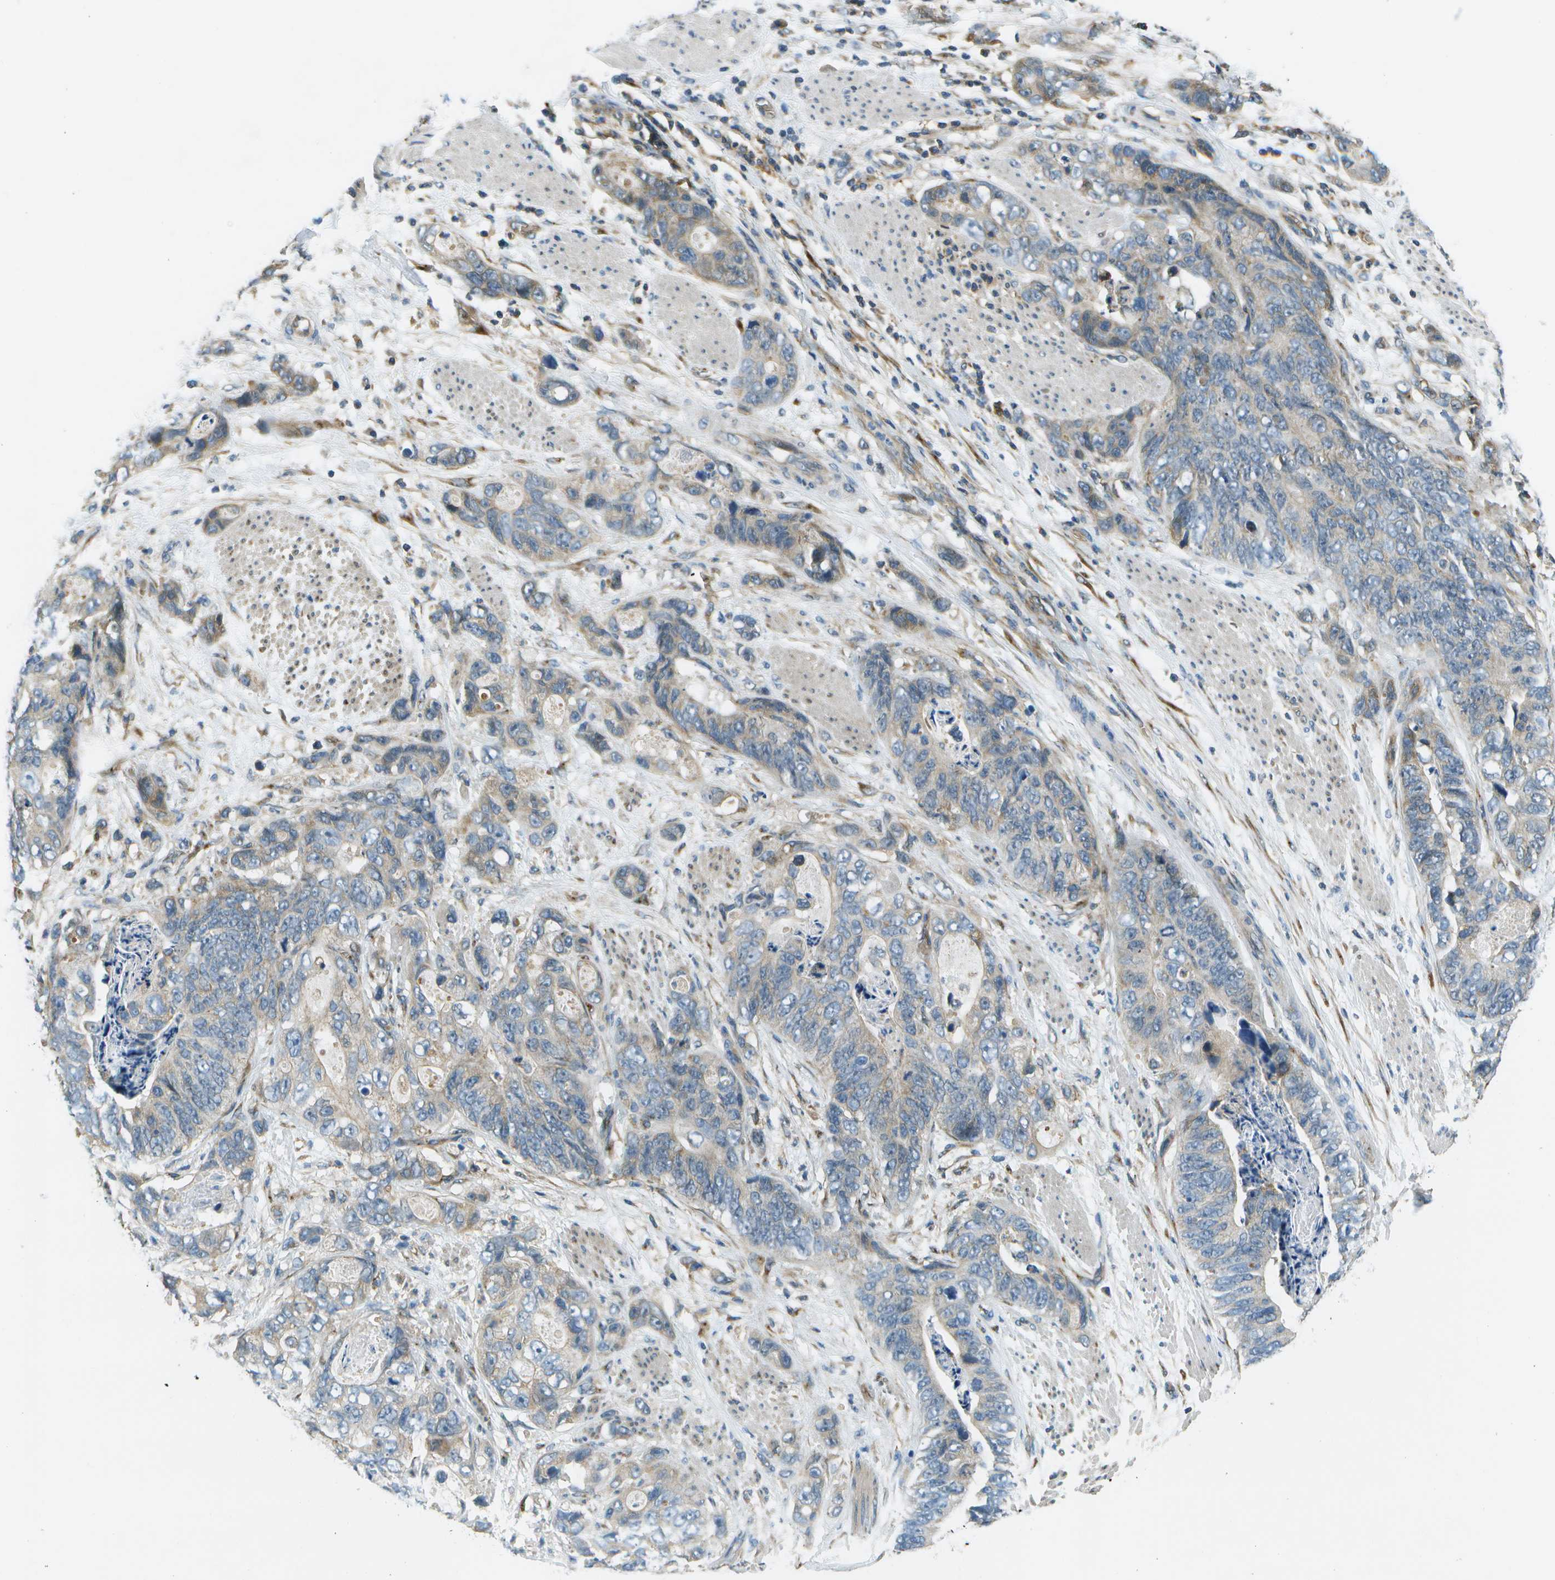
{"staining": {"intensity": "weak", "quantity": "<25%", "location": "cytoplasmic/membranous"}, "tissue": "stomach cancer", "cell_type": "Tumor cells", "image_type": "cancer", "snomed": [{"axis": "morphology", "description": "Adenocarcinoma, NOS"}, {"axis": "topography", "description": "Stomach"}], "caption": "This image is of stomach cancer (adenocarcinoma) stained with immunohistochemistry (IHC) to label a protein in brown with the nuclei are counter-stained blue. There is no staining in tumor cells. (IHC, brightfield microscopy, high magnification).", "gene": "CTIF", "patient": {"sex": "female", "age": 89}}